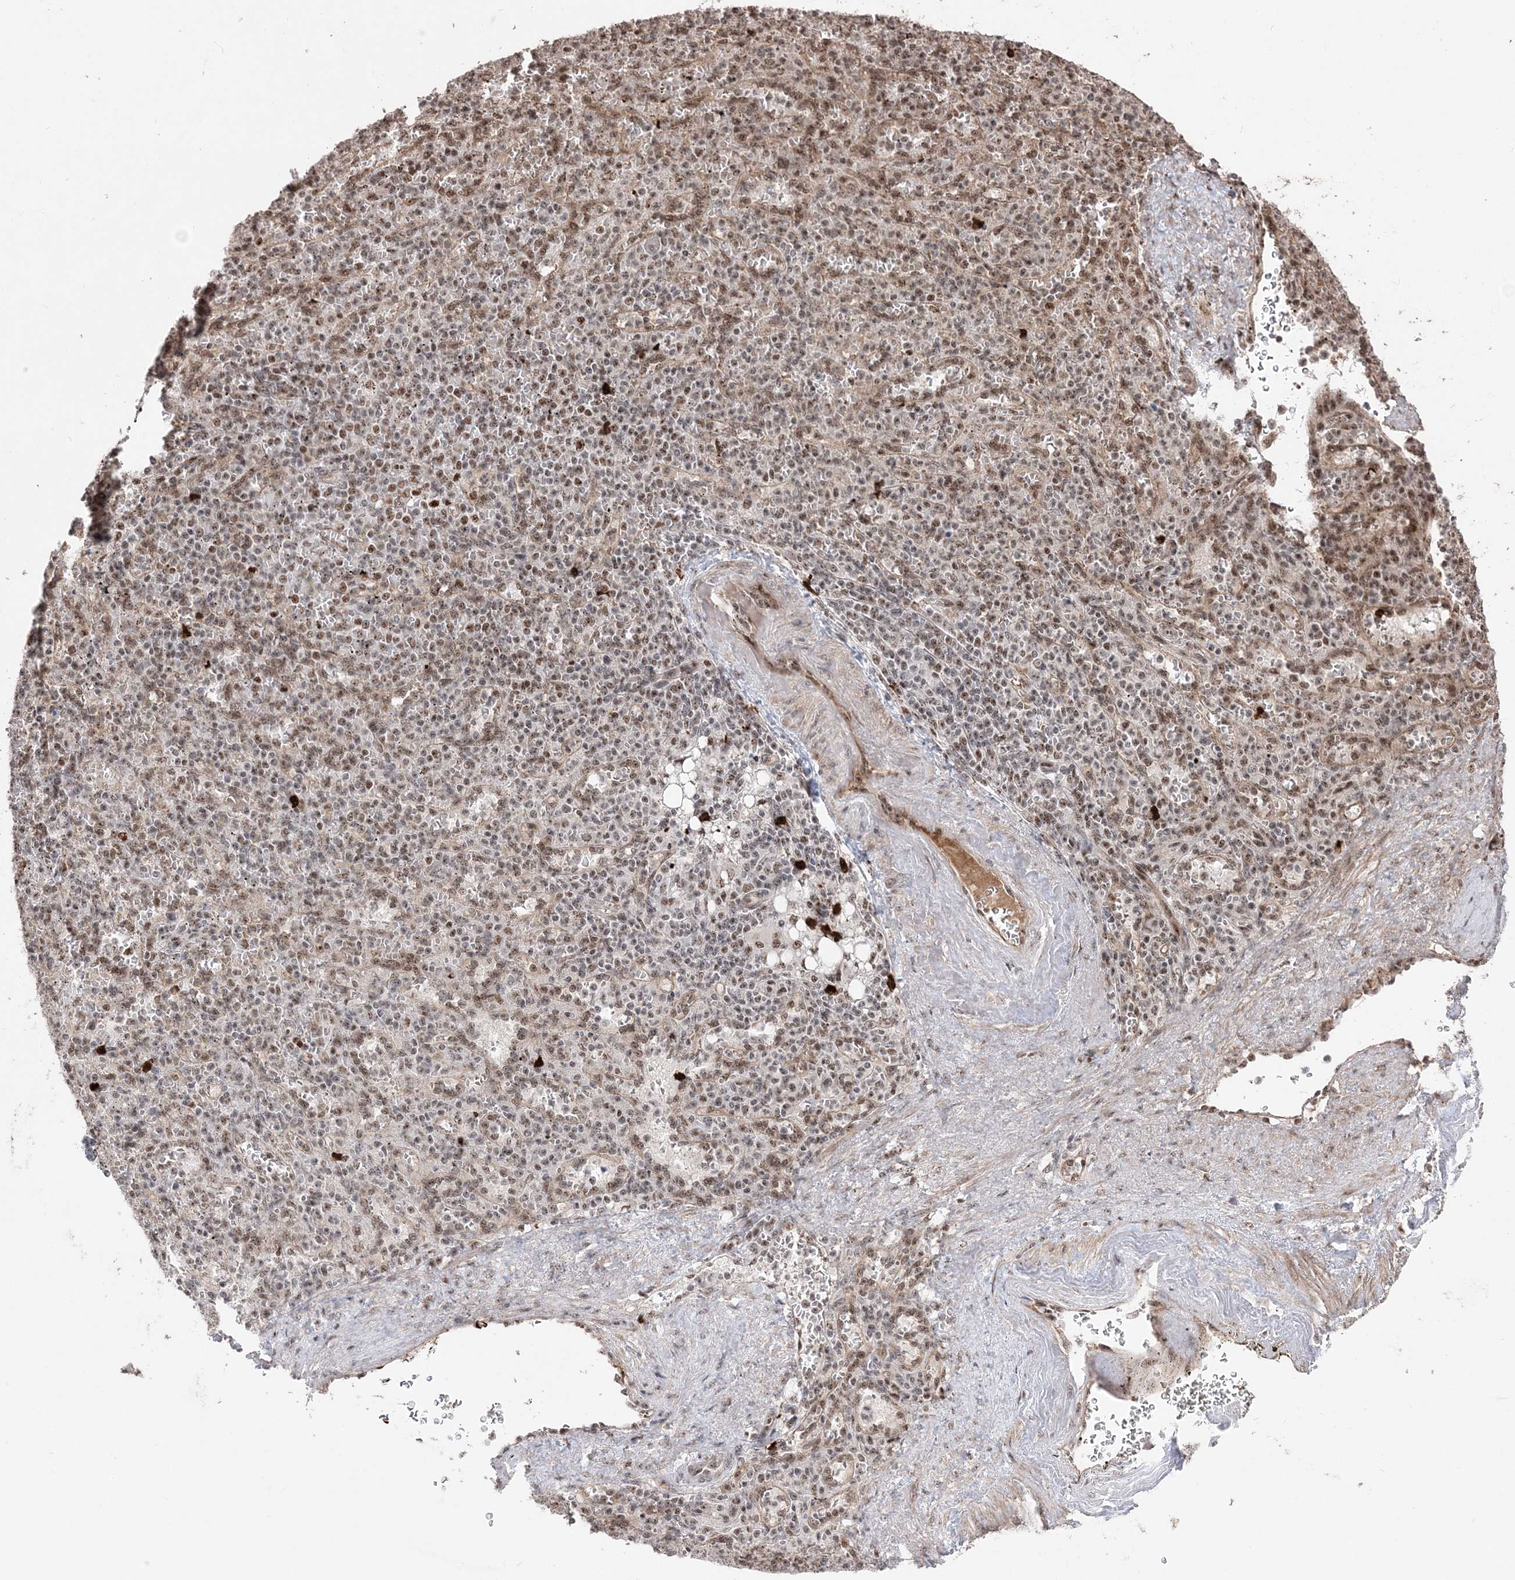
{"staining": {"intensity": "moderate", "quantity": "25%-75%", "location": "nuclear"}, "tissue": "spleen", "cell_type": "Cells in red pulp", "image_type": "normal", "snomed": [{"axis": "morphology", "description": "Normal tissue, NOS"}, {"axis": "topography", "description": "Spleen"}], "caption": "The micrograph reveals staining of benign spleen, revealing moderate nuclear protein staining (brown color) within cells in red pulp.", "gene": "RBM17", "patient": {"sex": "female", "age": 74}}